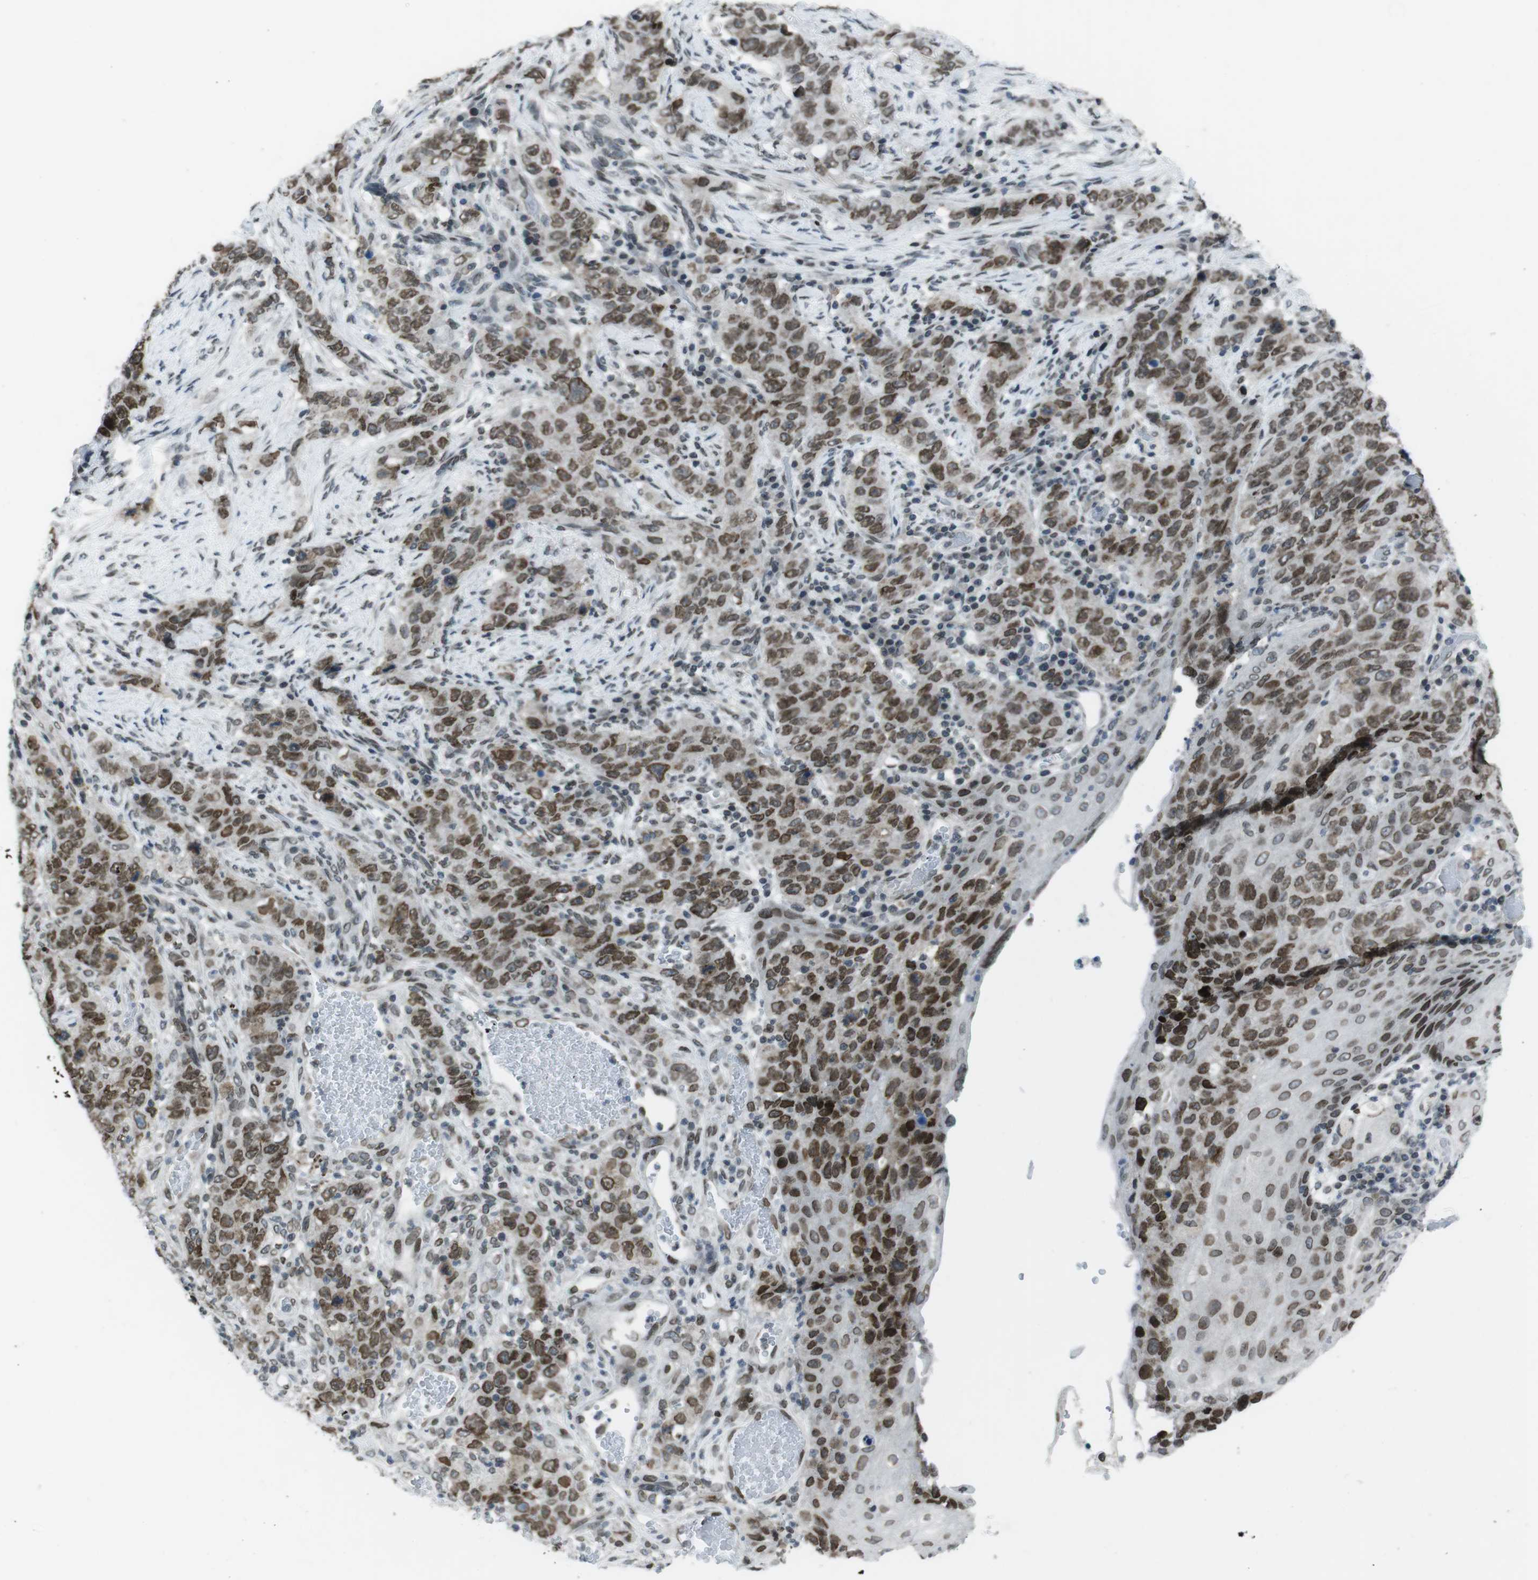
{"staining": {"intensity": "strong", "quantity": ">75%", "location": "cytoplasmic/membranous,nuclear"}, "tissue": "stomach cancer", "cell_type": "Tumor cells", "image_type": "cancer", "snomed": [{"axis": "morphology", "description": "Adenocarcinoma, NOS"}, {"axis": "topography", "description": "Stomach"}], "caption": "Immunohistochemical staining of human stomach cancer (adenocarcinoma) demonstrates high levels of strong cytoplasmic/membranous and nuclear positivity in about >75% of tumor cells.", "gene": "MAD1L1", "patient": {"sex": "male", "age": 48}}